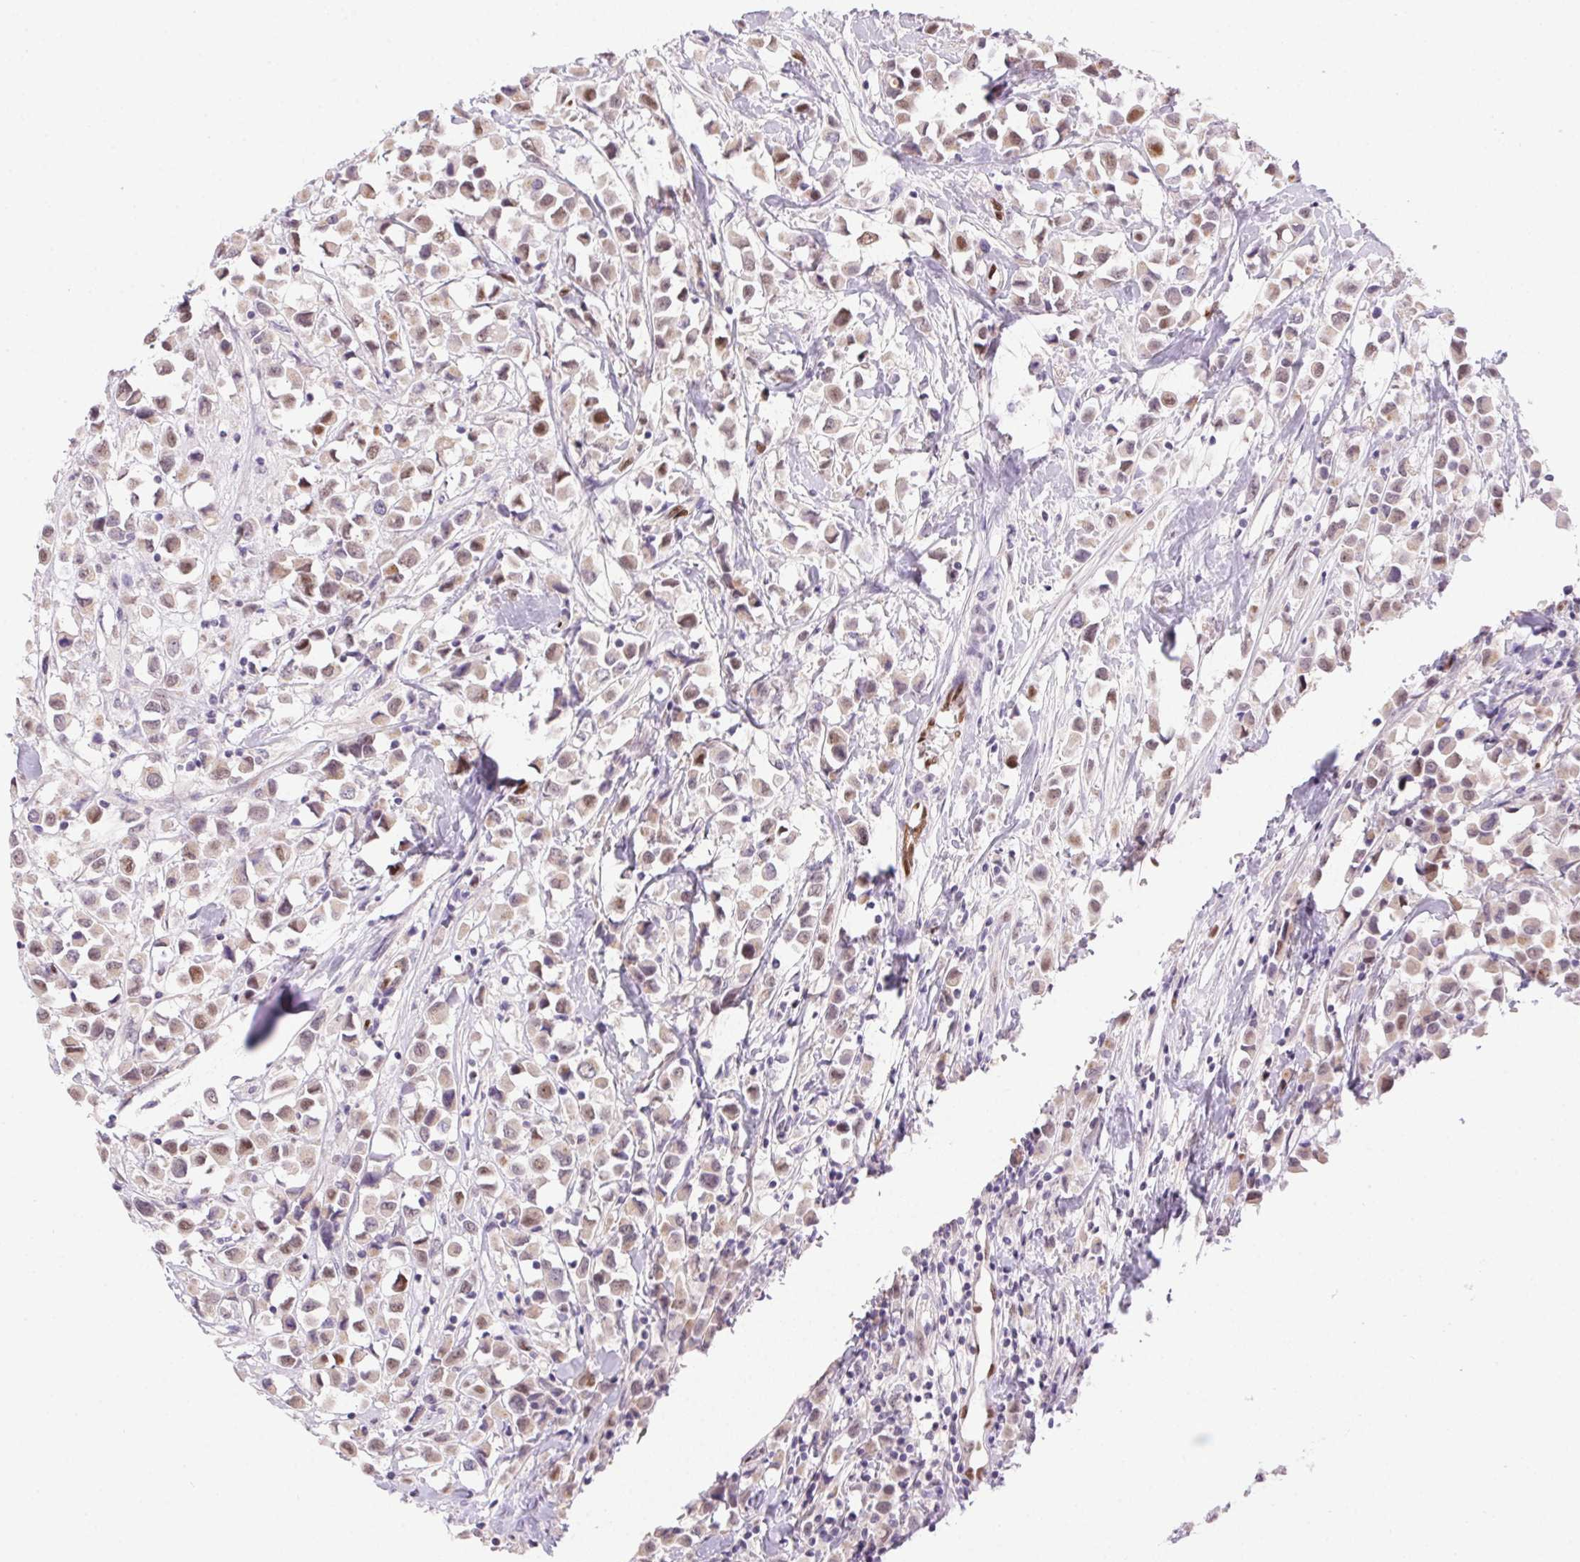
{"staining": {"intensity": "weak", "quantity": ">75%", "location": "cytoplasmic/membranous,nuclear"}, "tissue": "breast cancer", "cell_type": "Tumor cells", "image_type": "cancer", "snomed": [{"axis": "morphology", "description": "Duct carcinoma"}, {"axis": "topography", "description": "Breast"}], "caption": "Protein expression analysis of breast cancer (intraductal carcinoma) reveals weak cytoplasmic/membranous and nuclear positivity in approximately >75% of tumor cells.", "gene": "SP9", "patient": {"sex": "female", "age": 61}}